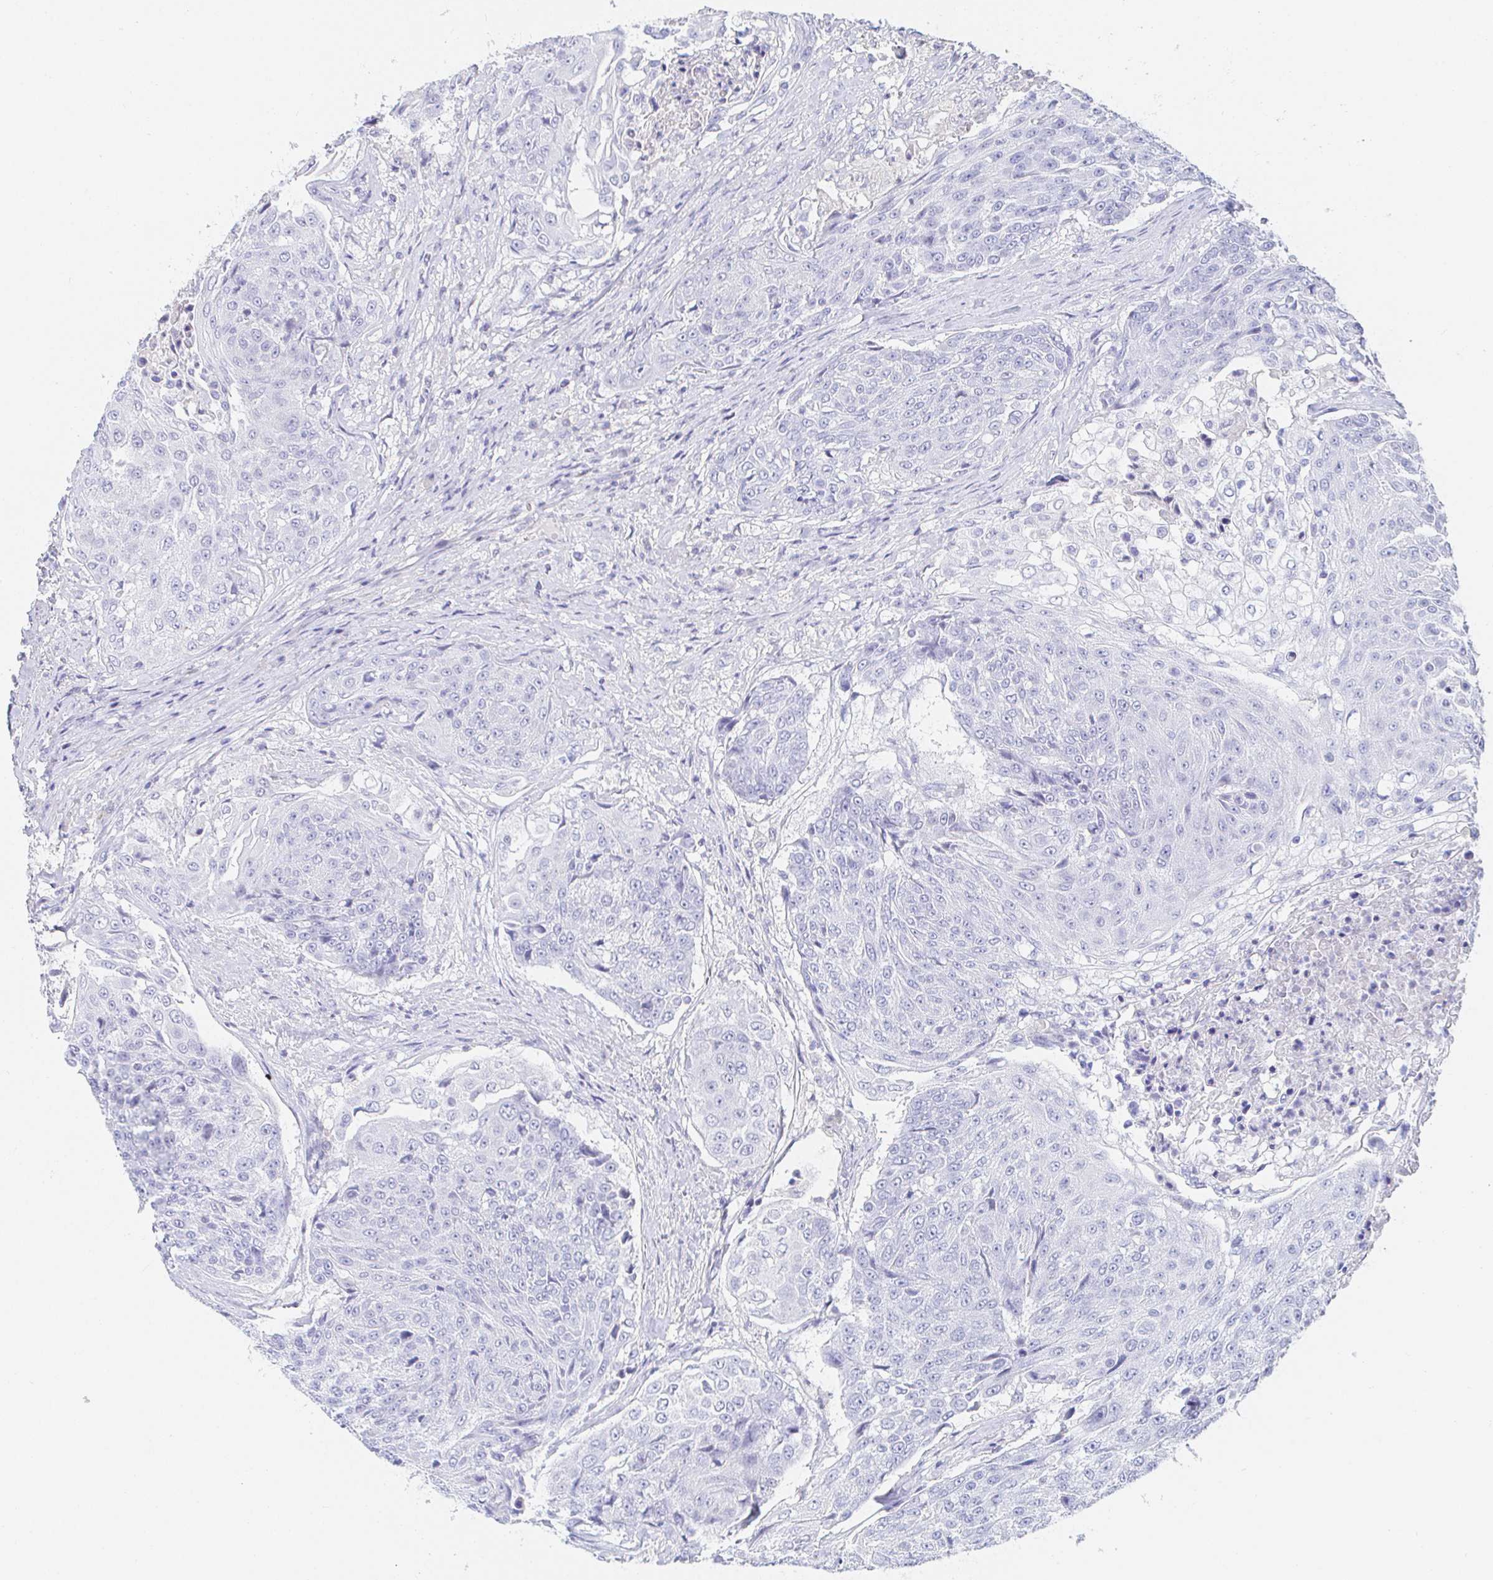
{"staining": {"intensity": "negative", "quantity": "none", "location": "none"}, "tissue": "urothelial cancer", "cell_type": "Tumor cells", "image_type": "cancer", "snomed": [{"axis": "morphology", "description": "Urothelial carcinoma, High grade"}, {"axis": "topography", "description": "Urinary bladder"}], "caption": "Immunohistochemistry photomicrograph of neoplastic tissue: human urothelial cancer stained with DAB (3,3'-diaminobenzidine) displays no significant protein expression in tumor cells. (Brightfield microscopy of DAB (3,3'-diaminobenzidine) immunohistochemistry at high magnification).", "gene": "PDE6B", "patient": {"sex": "female", "age": 63}}